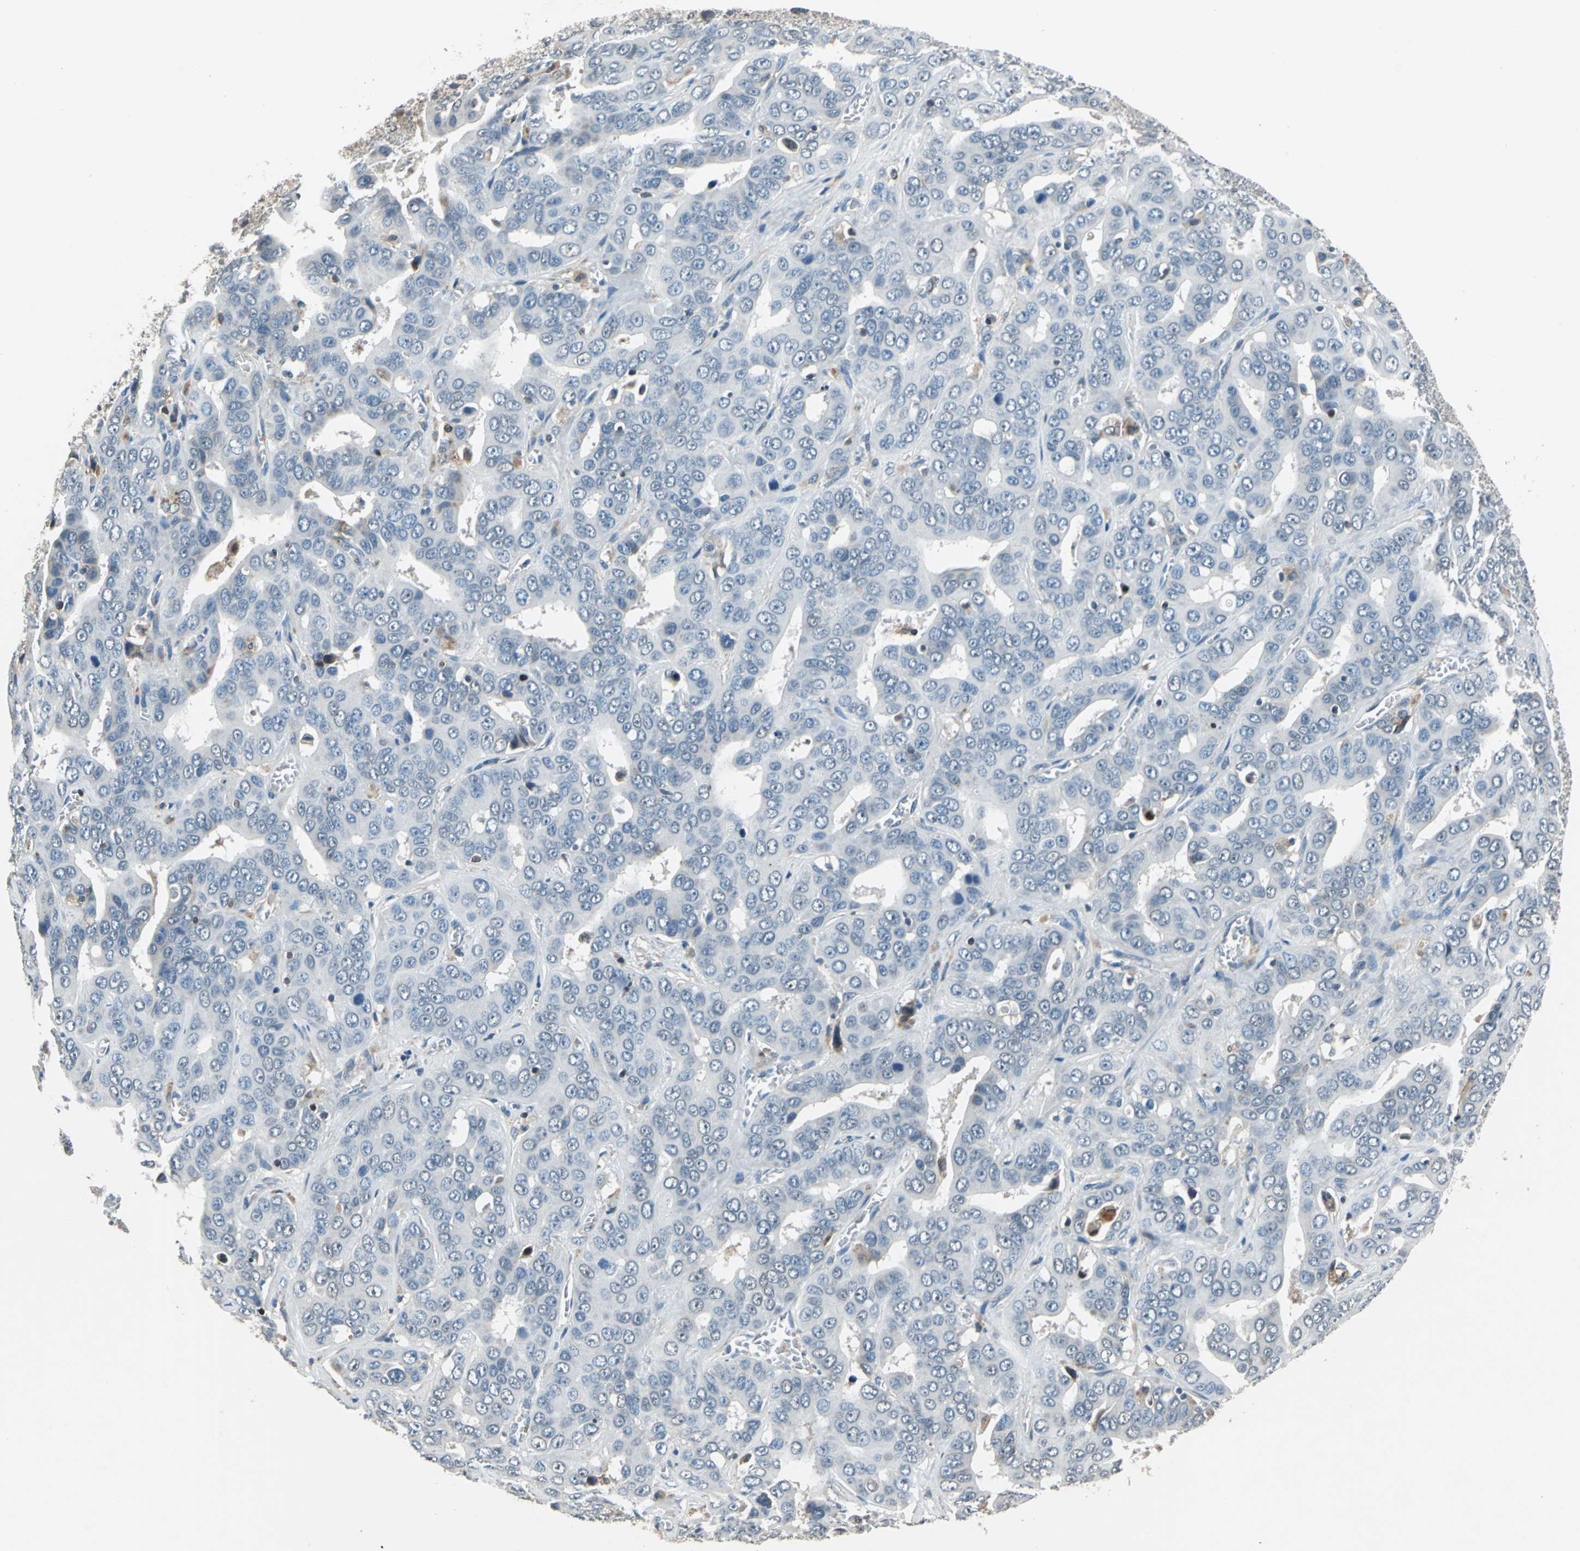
{"staining": {"intensity": "negative", "quantity": "none", "location": "none"}, "tissue": "liver cancer", "cell_type": "Tumor cells", "image_type": "cancer", "snomed": [{"axis": "morphology", "description": "Cholangiocarcinoma"}, {"axis": "topography", "description": "Liver"}], "caption": "IHC of human cholangiocarcinoma (liver) displays no positivity in tumor cells. (DAB (3,3'-diaminobenzidine) immunohistochemistry (IHC), high magnification).", "gene": "SLC19A2", "patient": {"sex": "female", "age": 52}}